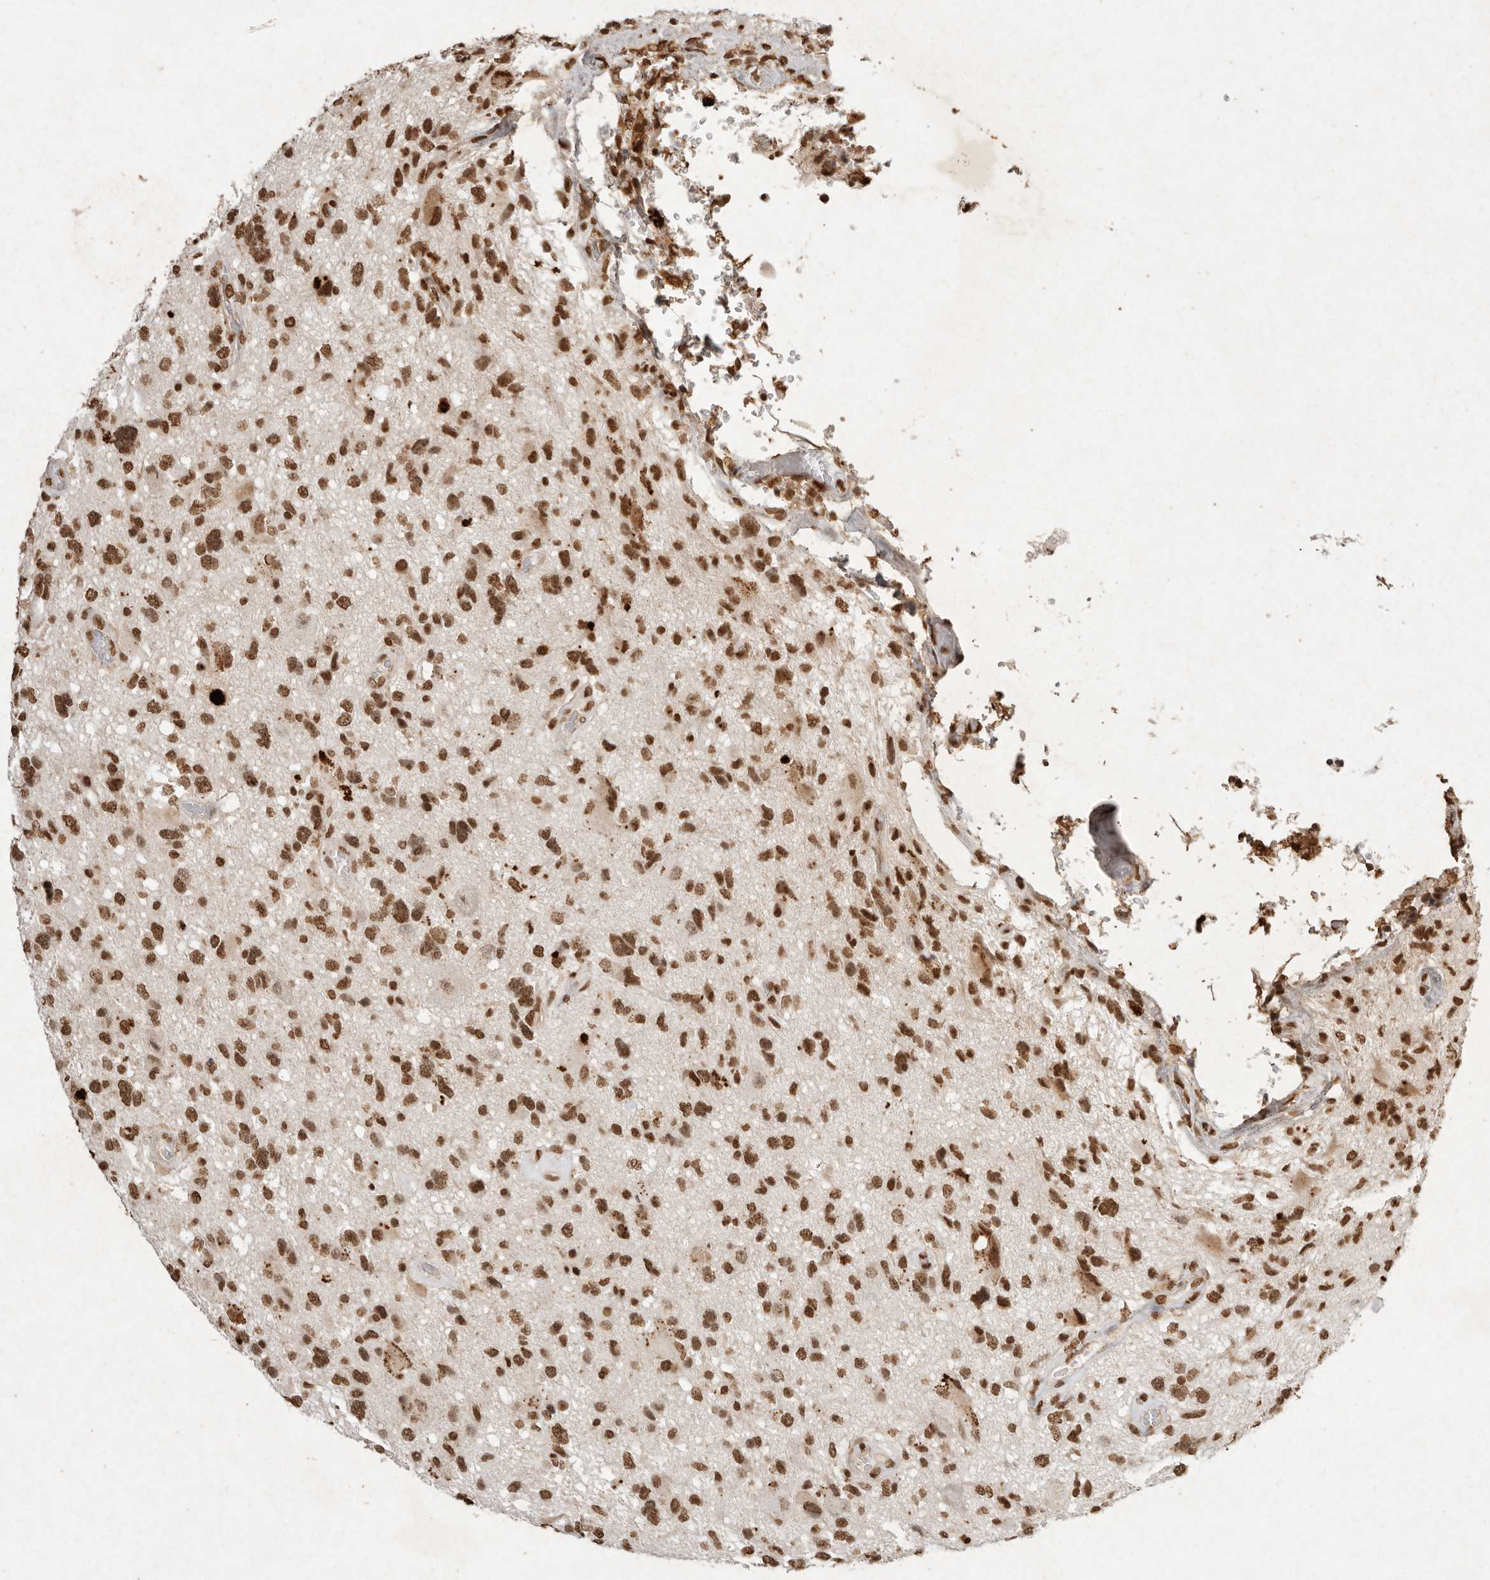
{"staining": {"intensity": "strong", "quantity": ">75%", "location": "nuclear"}, "tissue": "glioma", "cell_type": "Tumor cells", "image_type": "cancer", "snomed": [{"axis": "morphology", "description": "Glioma, malignant, High grade"}, {"axis": "topography", "description": "Brain"}], "caption": "Strong nuclear protein positivity is present in approximately >75% of tumor cells in high-grade glioma (malignant).", "gene": "NKX3-2", "patient": {"sex": "male", "age": 33}}